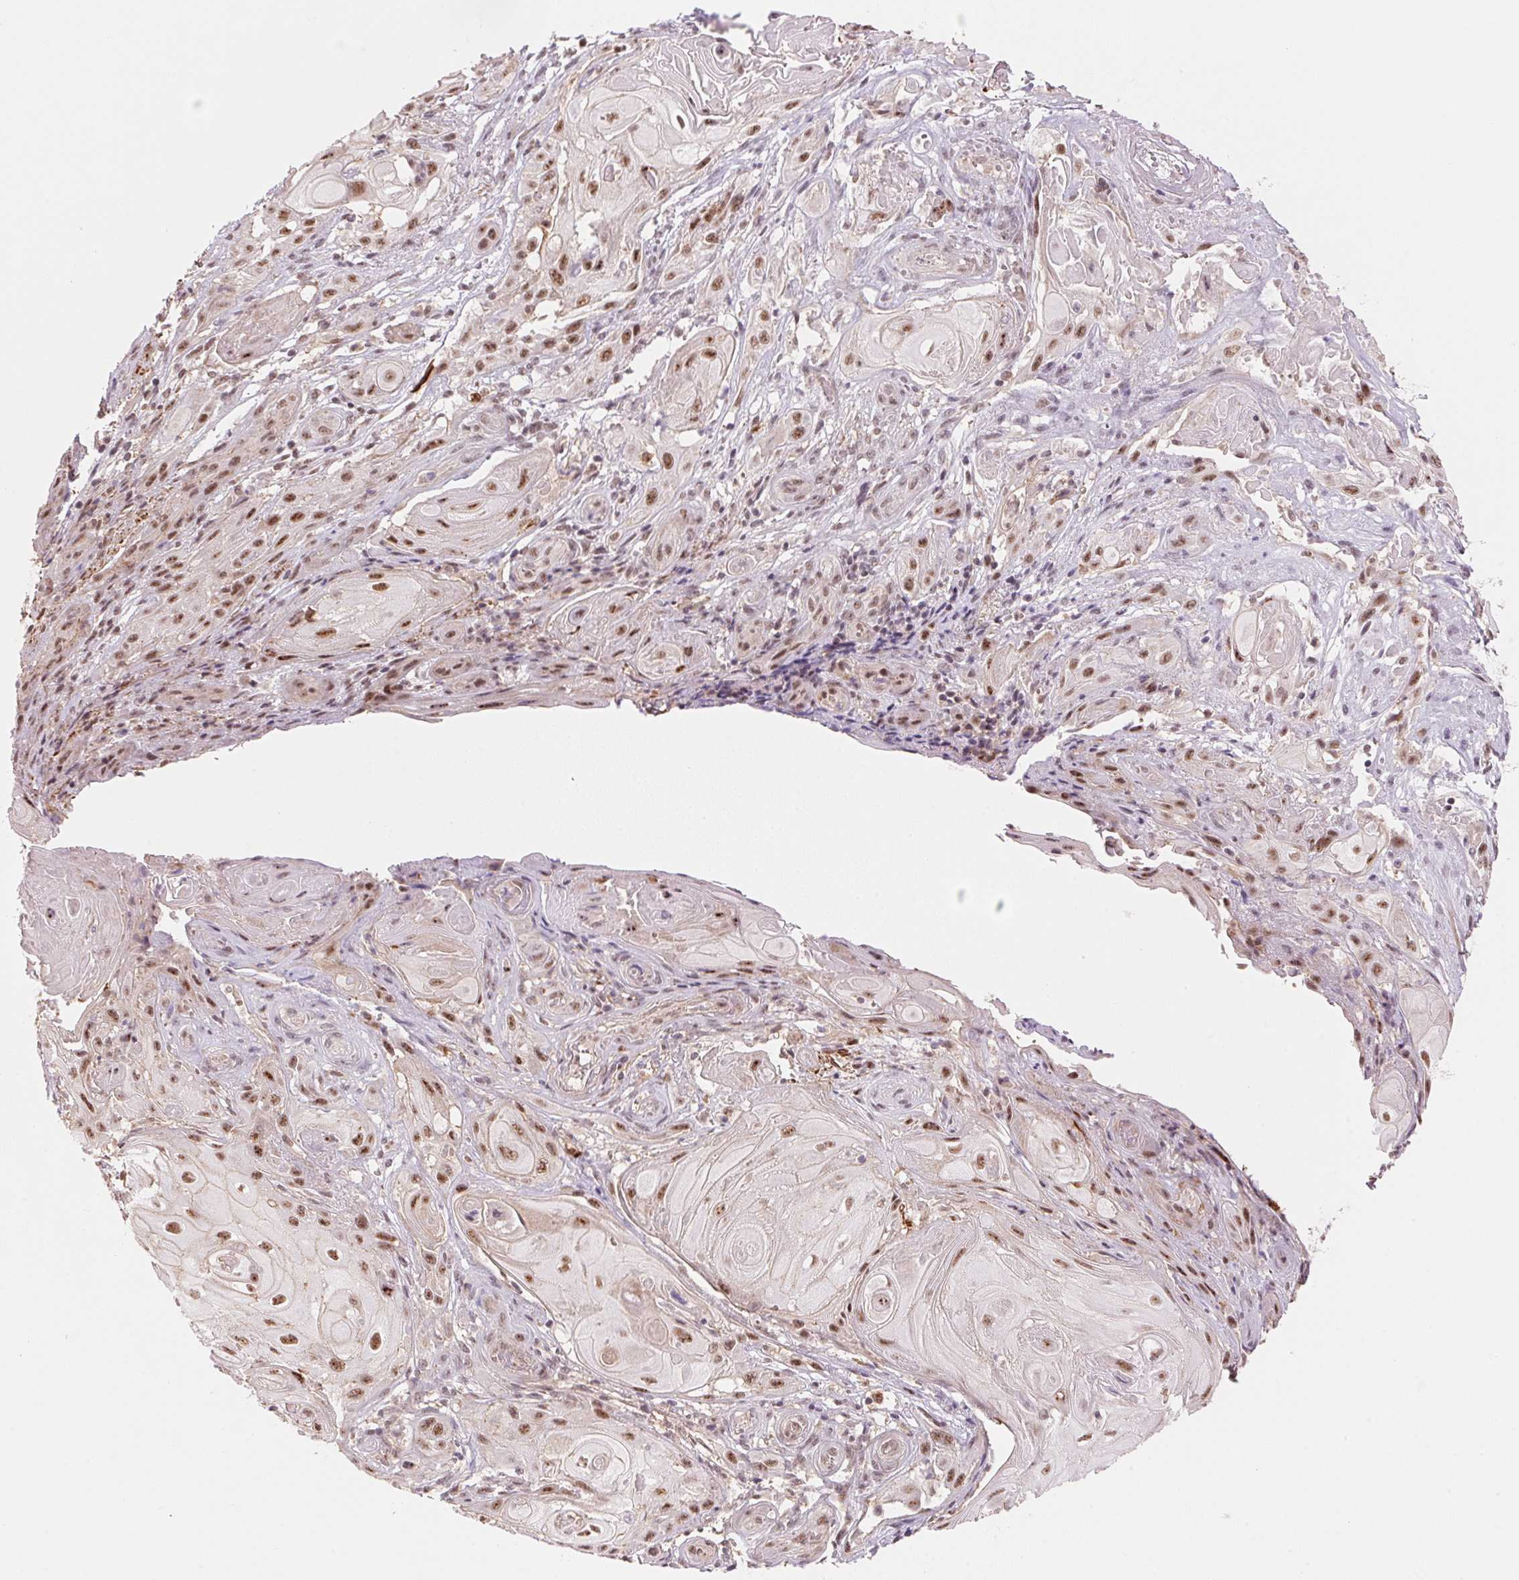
{"staining": {"intensity": "moderate", "quantity": ">75%", "location": "nuclear"}, "tissue": "skin cancer", "cell_type": "Tumor cells", "image_type": "cancer", "snomed": [{"axis": "morphology", "description": "Squamous cell carcinoma, NOS"}, {"axis": "topography", "description": "Skin"}], "caption": "Tumor cells demonstrate moderate nuclear expression in about >75% of cells in squamous cell carcinoma (skin).", "gene": "HNRNPDL", "patient": {"sex": "male", "age": 62}}